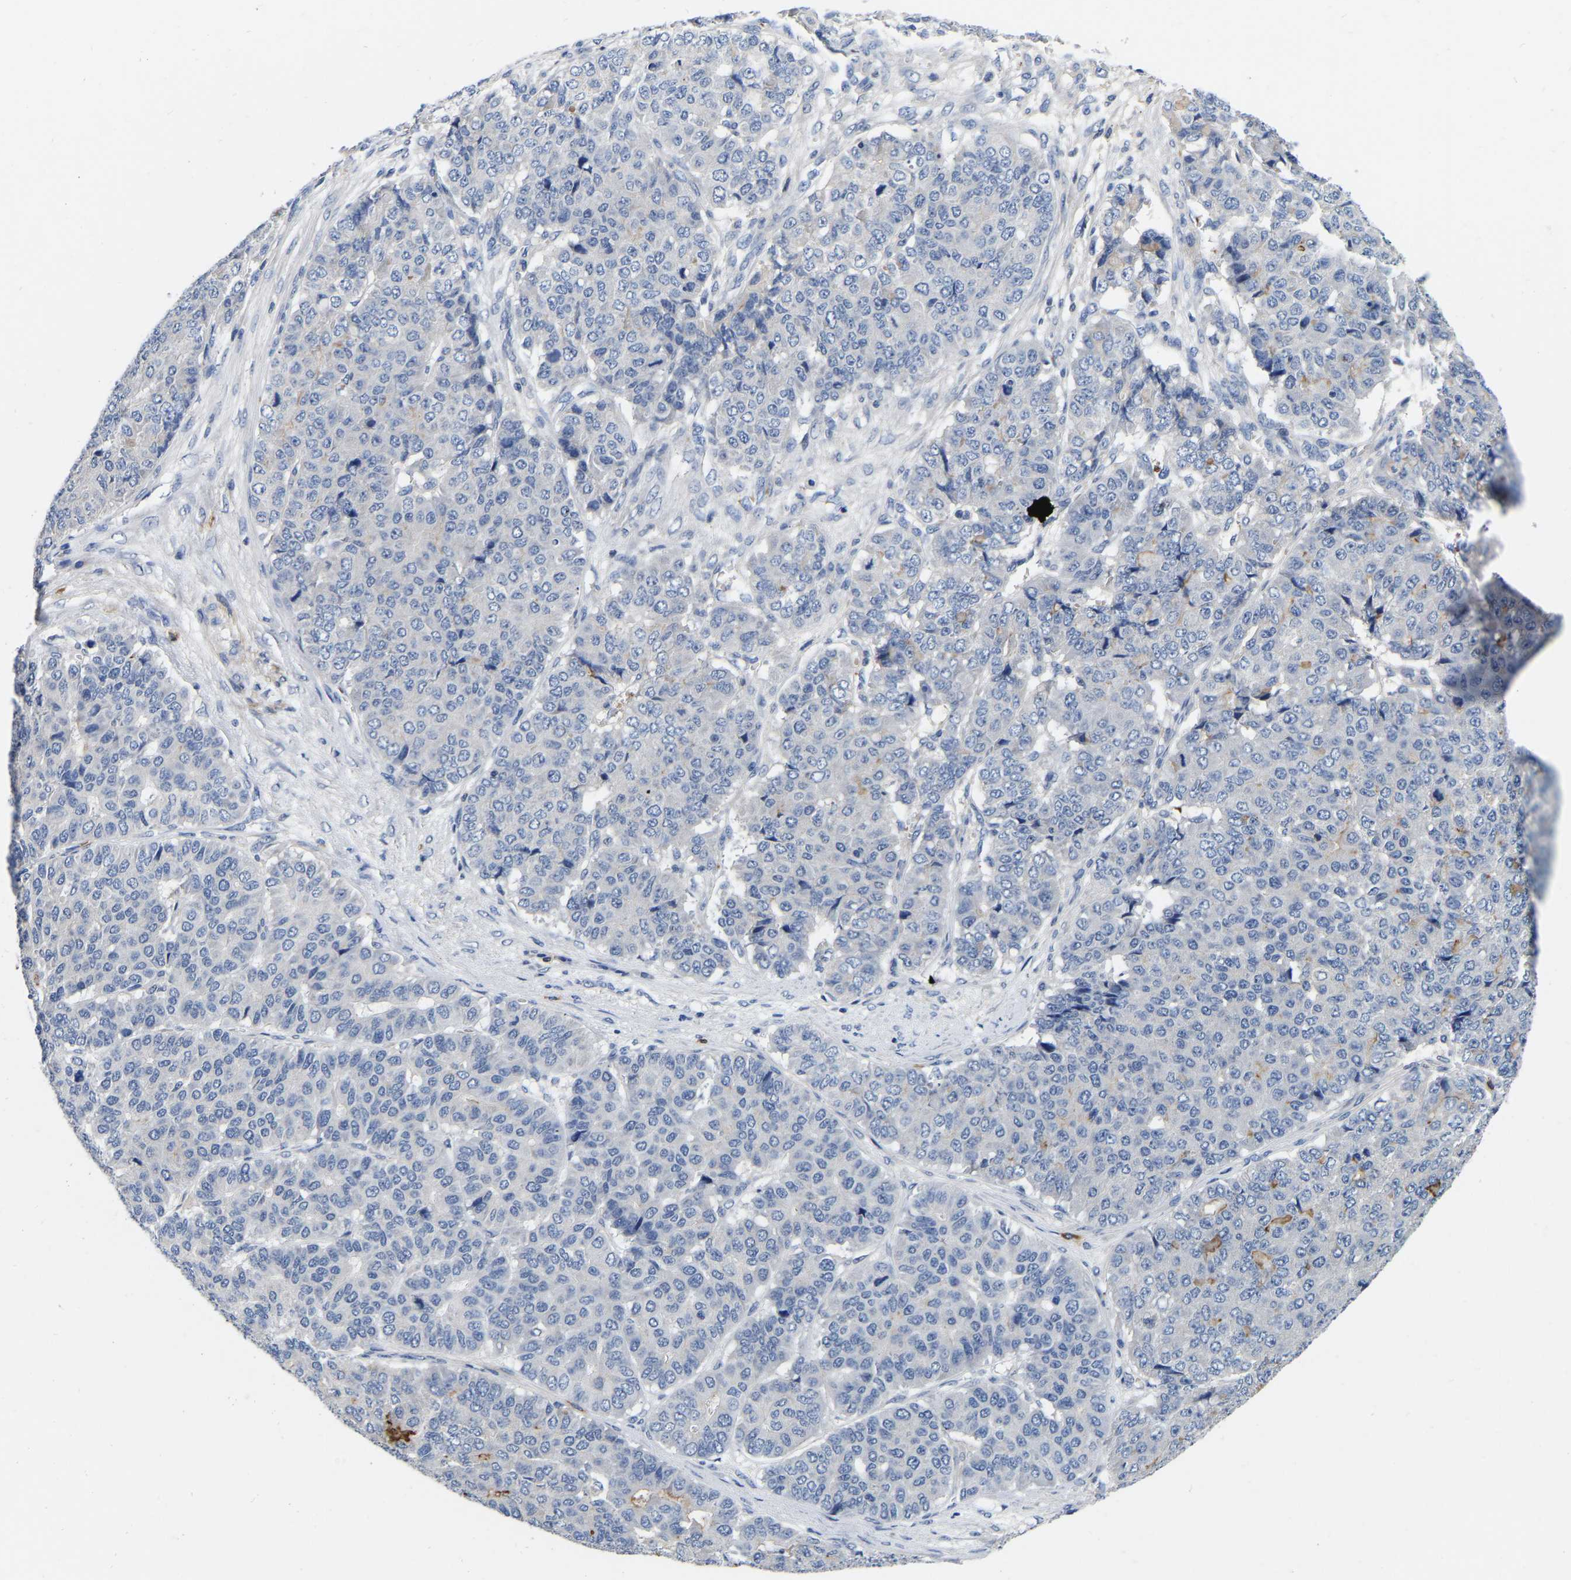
{"staining": {"intensity": "moderate", "quantity": "<25%", "location": "cytoplasmic/membranous"}, "tissue": "pancreatic cancer", "cell_type": "Tumor cells", "image_type": "cancer", "snomed": [{"axis": "morphology", "description": "Adenocarcinoma, NOS"}, {"axis": "topography", "description": "Pancreas"}], "caption": "Pancreatic cancer stained for a protein displays moderate cytoplasmic/membranous positivity in tumor cells. The protein is shown in brown color, while the nuclei are stained blue.", "gene": "RAB27B", "patient": {"sex": "male", "age": 50}}